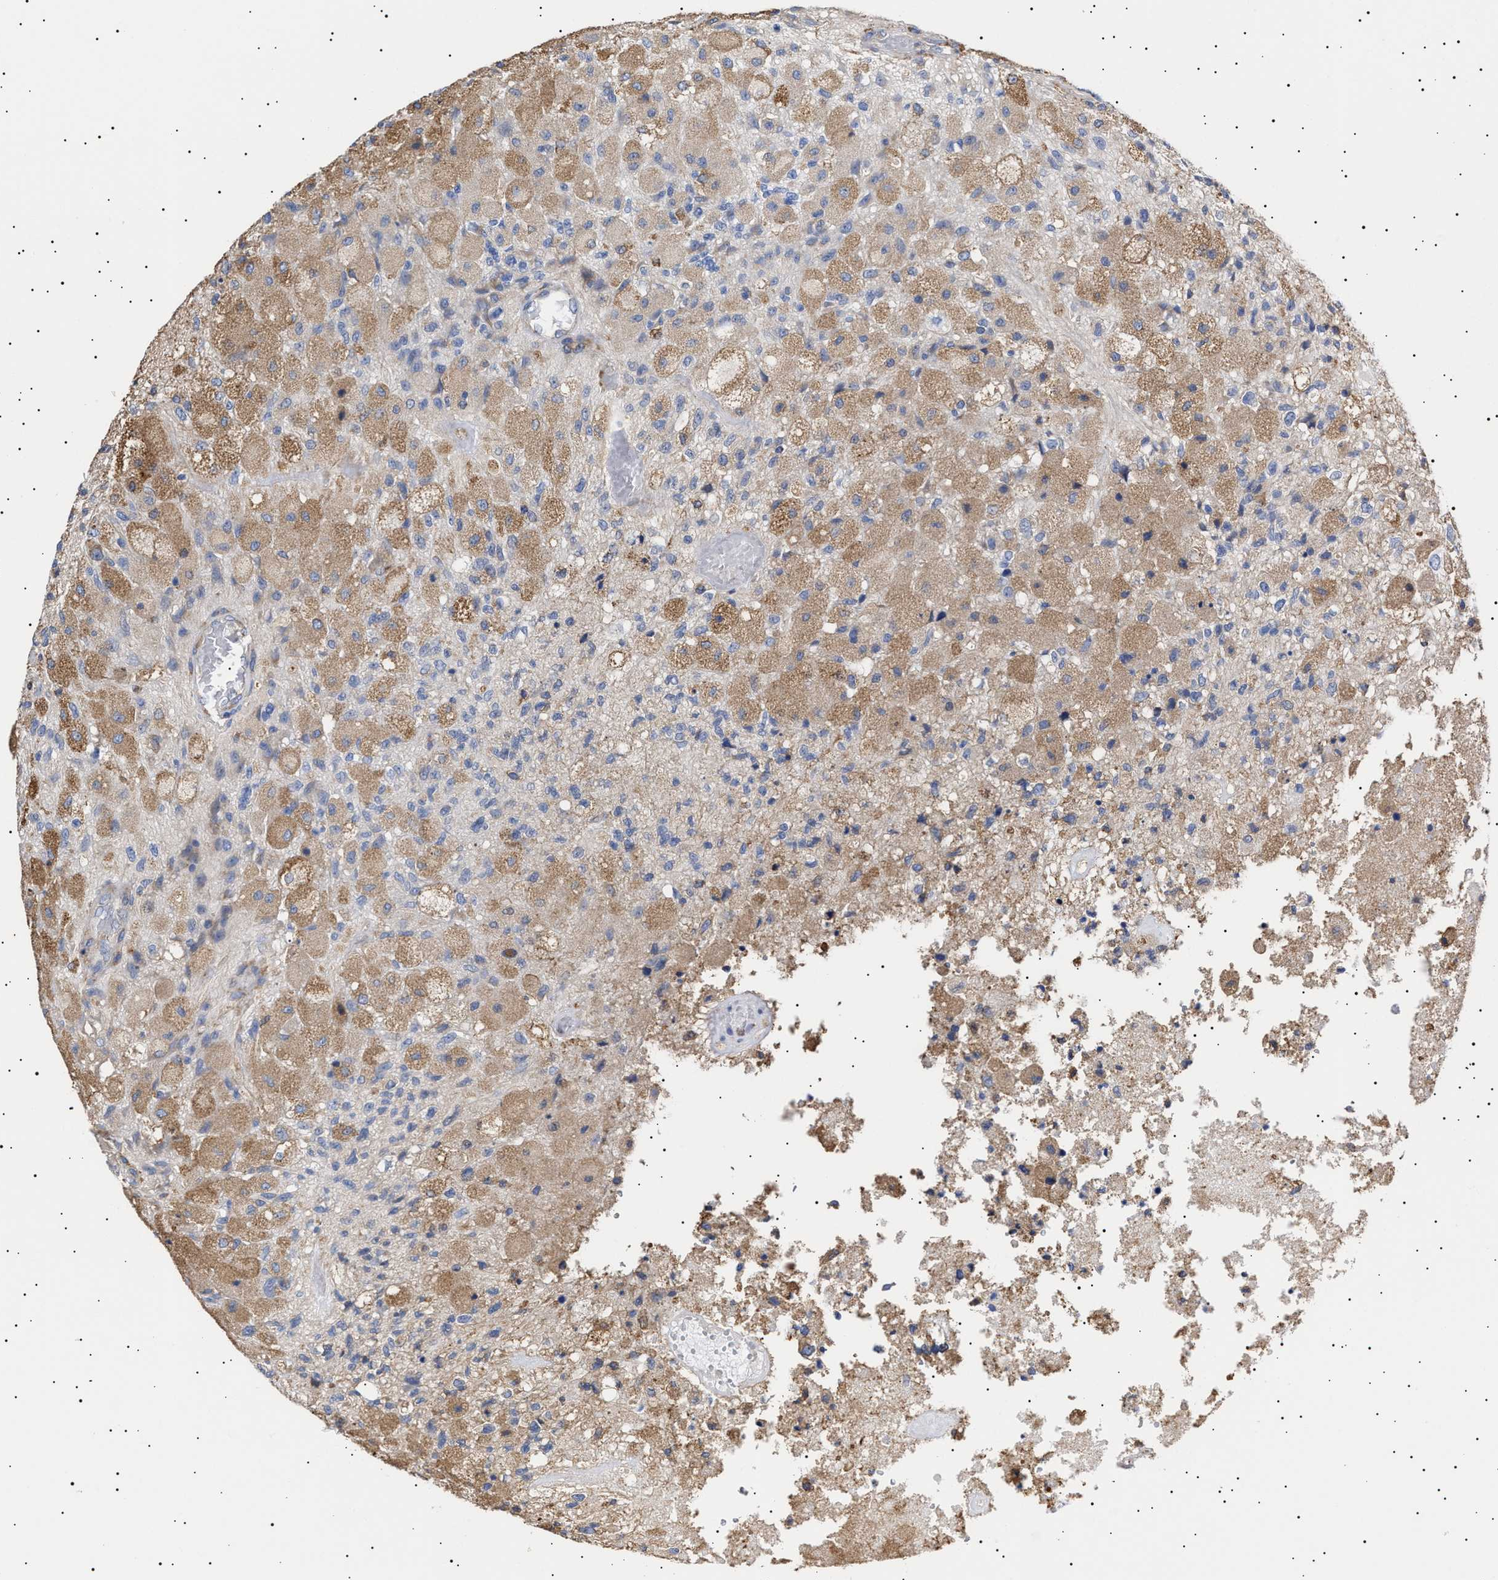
{"staining": {"intensity": "moderate", "quantity": "25%-75%", "location": "cytoplasmic/membranous"}, "tissue": "glioma", "cell_type": "Tumor cells", "image_type": "cancer", "snomed": [{"axis": "morphology", "description": "Normal tissue, NOS"}, {"axis": "morphology", "description": "Glioma, malignant, High grade"}, {"axis": "topography", "description": "Cerebral cortex"}], "caption": "This is an image of IHC staining of glioma, which shows moderate expression in the cytoplasmic/membranous of tumor cells.", "gene": "ERCC6L2", "patient": {"sex": "male", "age": 77}}